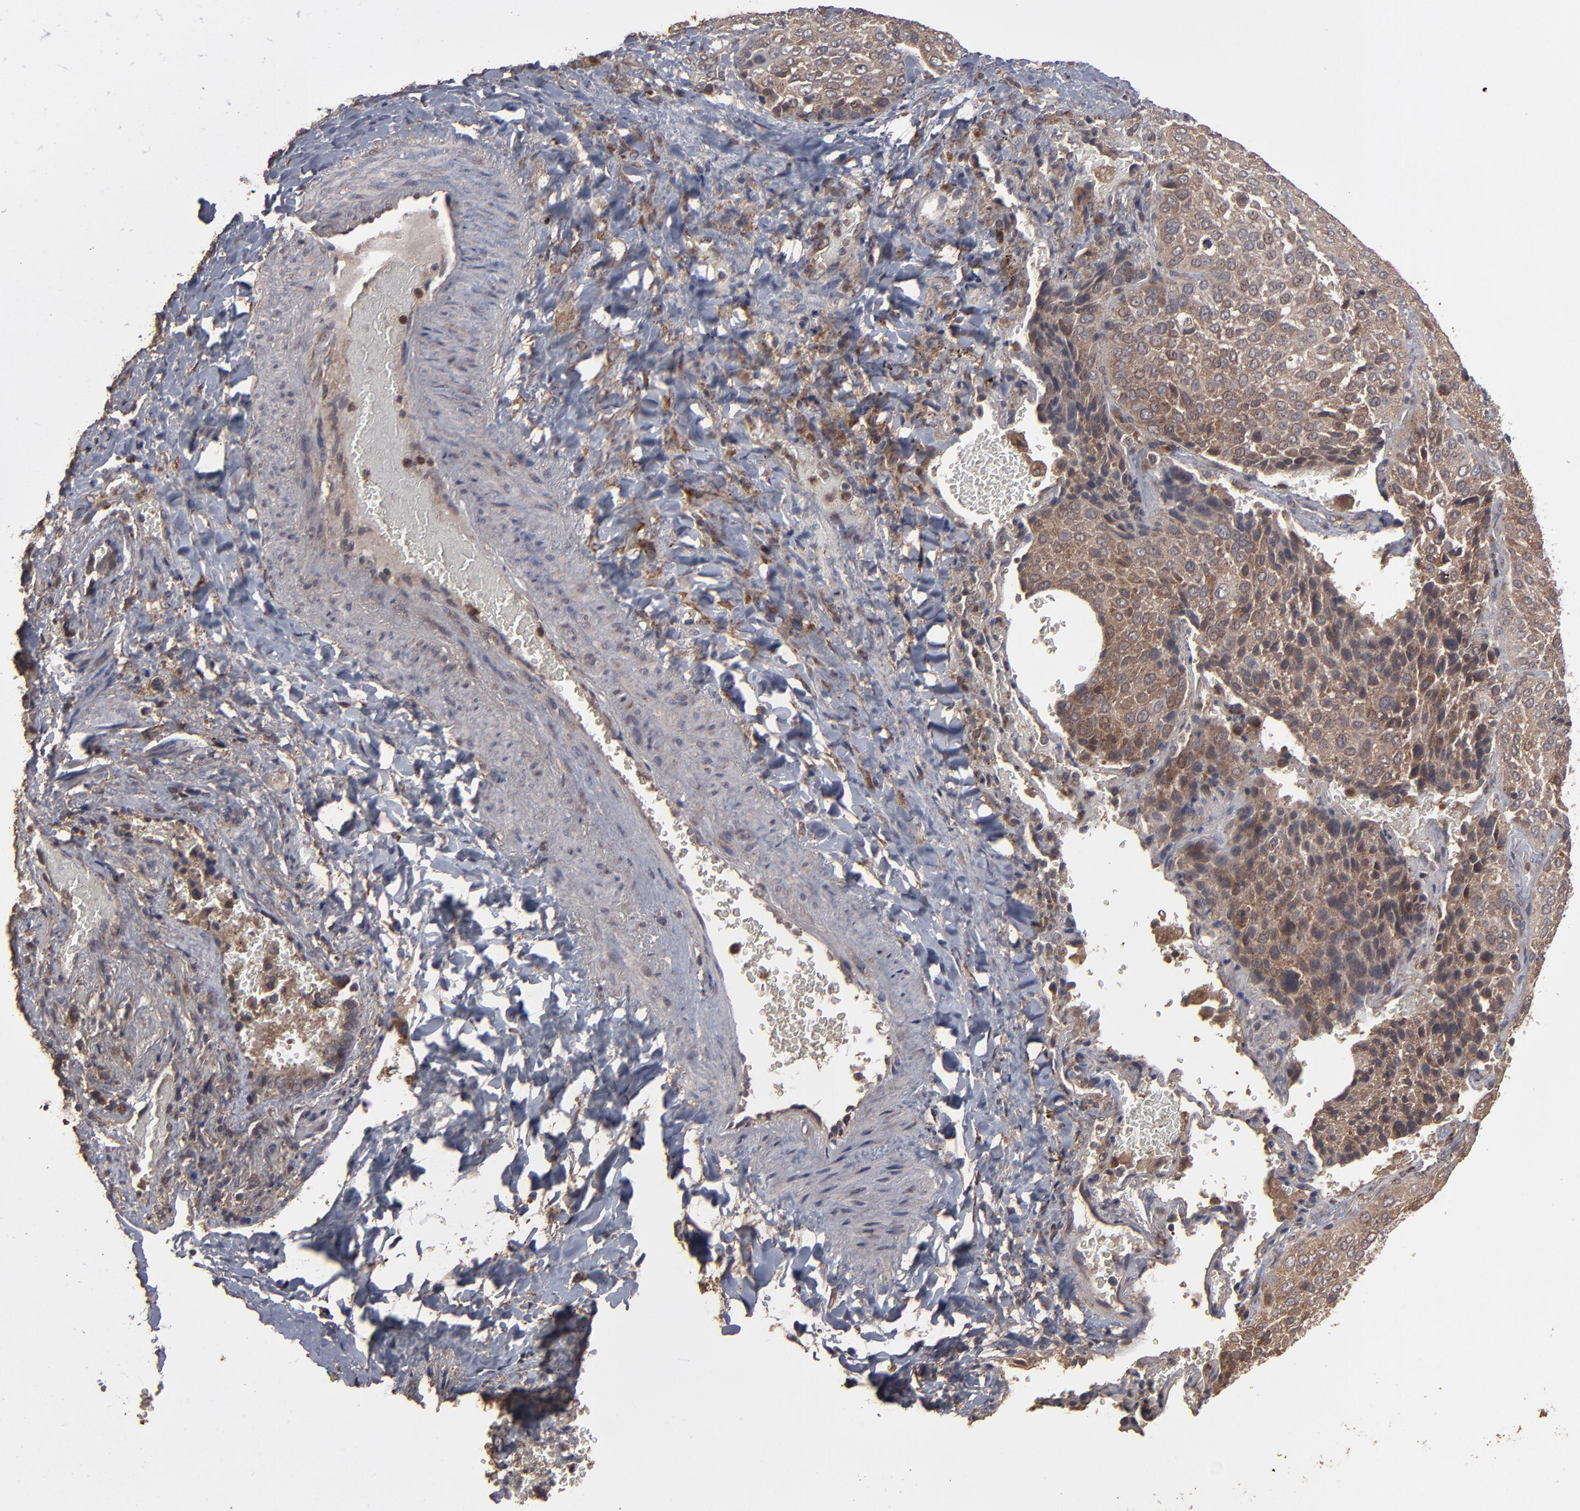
{"staining": {"intensity": "moderate", "quantity": ">75%", "location": "cytoplasmic/membranous"}, "tissue": "lung cancer", "cell_type": "Tumor cells", "image_type": "cancer", "snomed": [{"axis": "morphology", "description": "Squamous cell carcinoma, NOS"}, {"axis": "topography", "description": "Lung"}], "caption": "Immunohistochemical staining of lung cancer exhibits moderate cytoplasmic/membranous protein staining in about >75% of tumor cells. The staining is performed using DAB brown chromogen to label protein expression. The nuclei are counter-stained blue using hematoxylin.", "gene": "MMP2", "patient": {"sex": "male", "age": 54}}